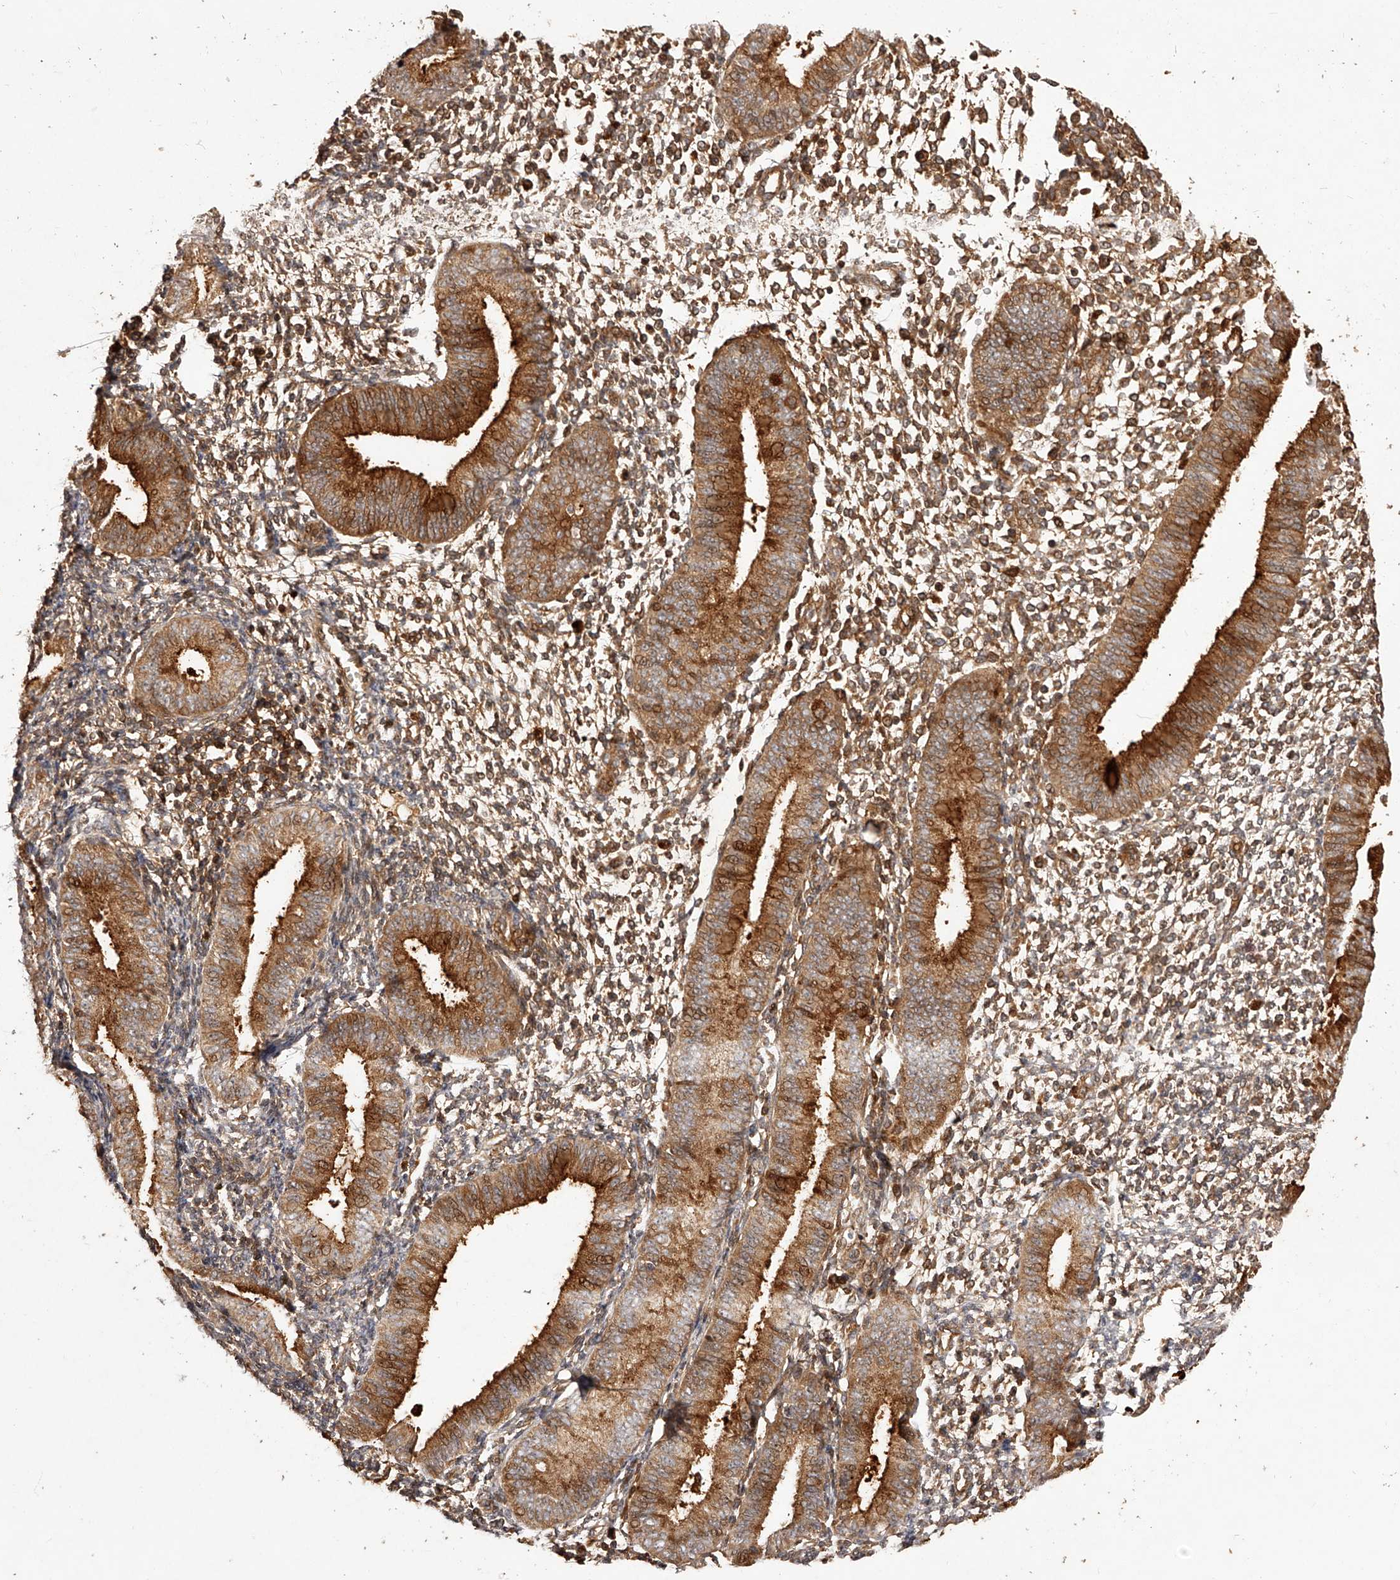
{"staining": {"intensity": "moderate", "quantity": ">75%", "location": "cytoplasmic/membranous"}, "tissue": "endometrium", "cell_type": "Cells in endometrial stroma", "image_type": "normal", "snomed": [{"axis": "morphology", "description": "Normal tissue, NOS"}, {"axis": "topography", "description": "Uterus"}, {"axis": "topography", "description": "Endometrium"}], "caption": "Immunohistochemistry histopathology image of benign endometrium: endometrium stained using immunohistochemistry reveals medium levels of moderate protein expression localized specifically in the cytoplasmic/membranous of cells in endometrial stroma, appearing as a cytoplasmic/membranous brown color.", "gene": "CRYZL1", "patient": {"sex": "female", "age": 48}}